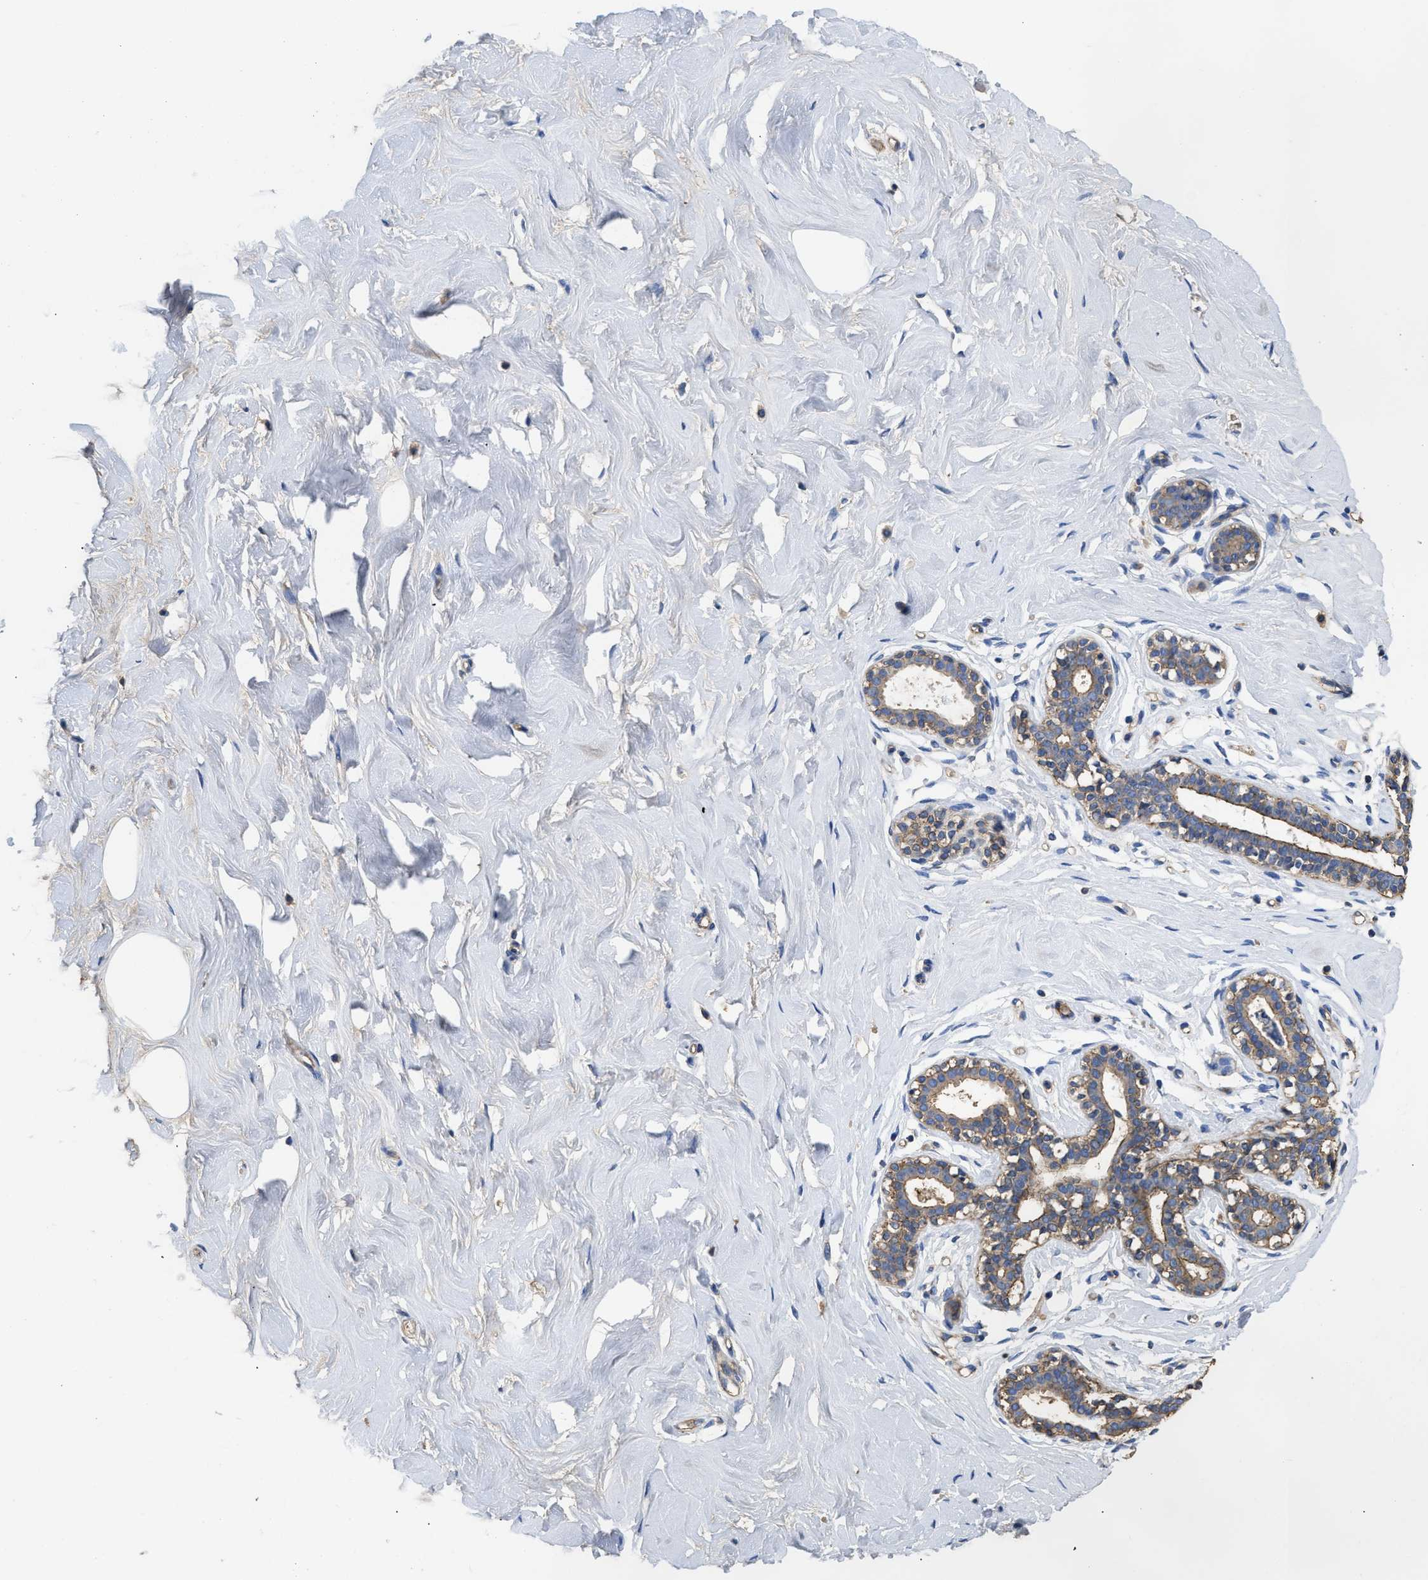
{"staining": {"intensity": "weak", "quantity": "25%-75%", "location": "cytoplasmic/membranous"}, "tissue": "breast", "cell_type": "Adipocytes", "image_type": "normal", "snomed": [{"axis": "morphology", "description": "Normal tissue, NOS"}, {"axis": "topography", "description": "Breast"}], "caption": "Adipocytes show weak cytoplasmic/membranous positivity in about 25%-75% of cells in unremarkable breast.", "gene": "USP4", "patient": {"sex": "female", "age": 23}}